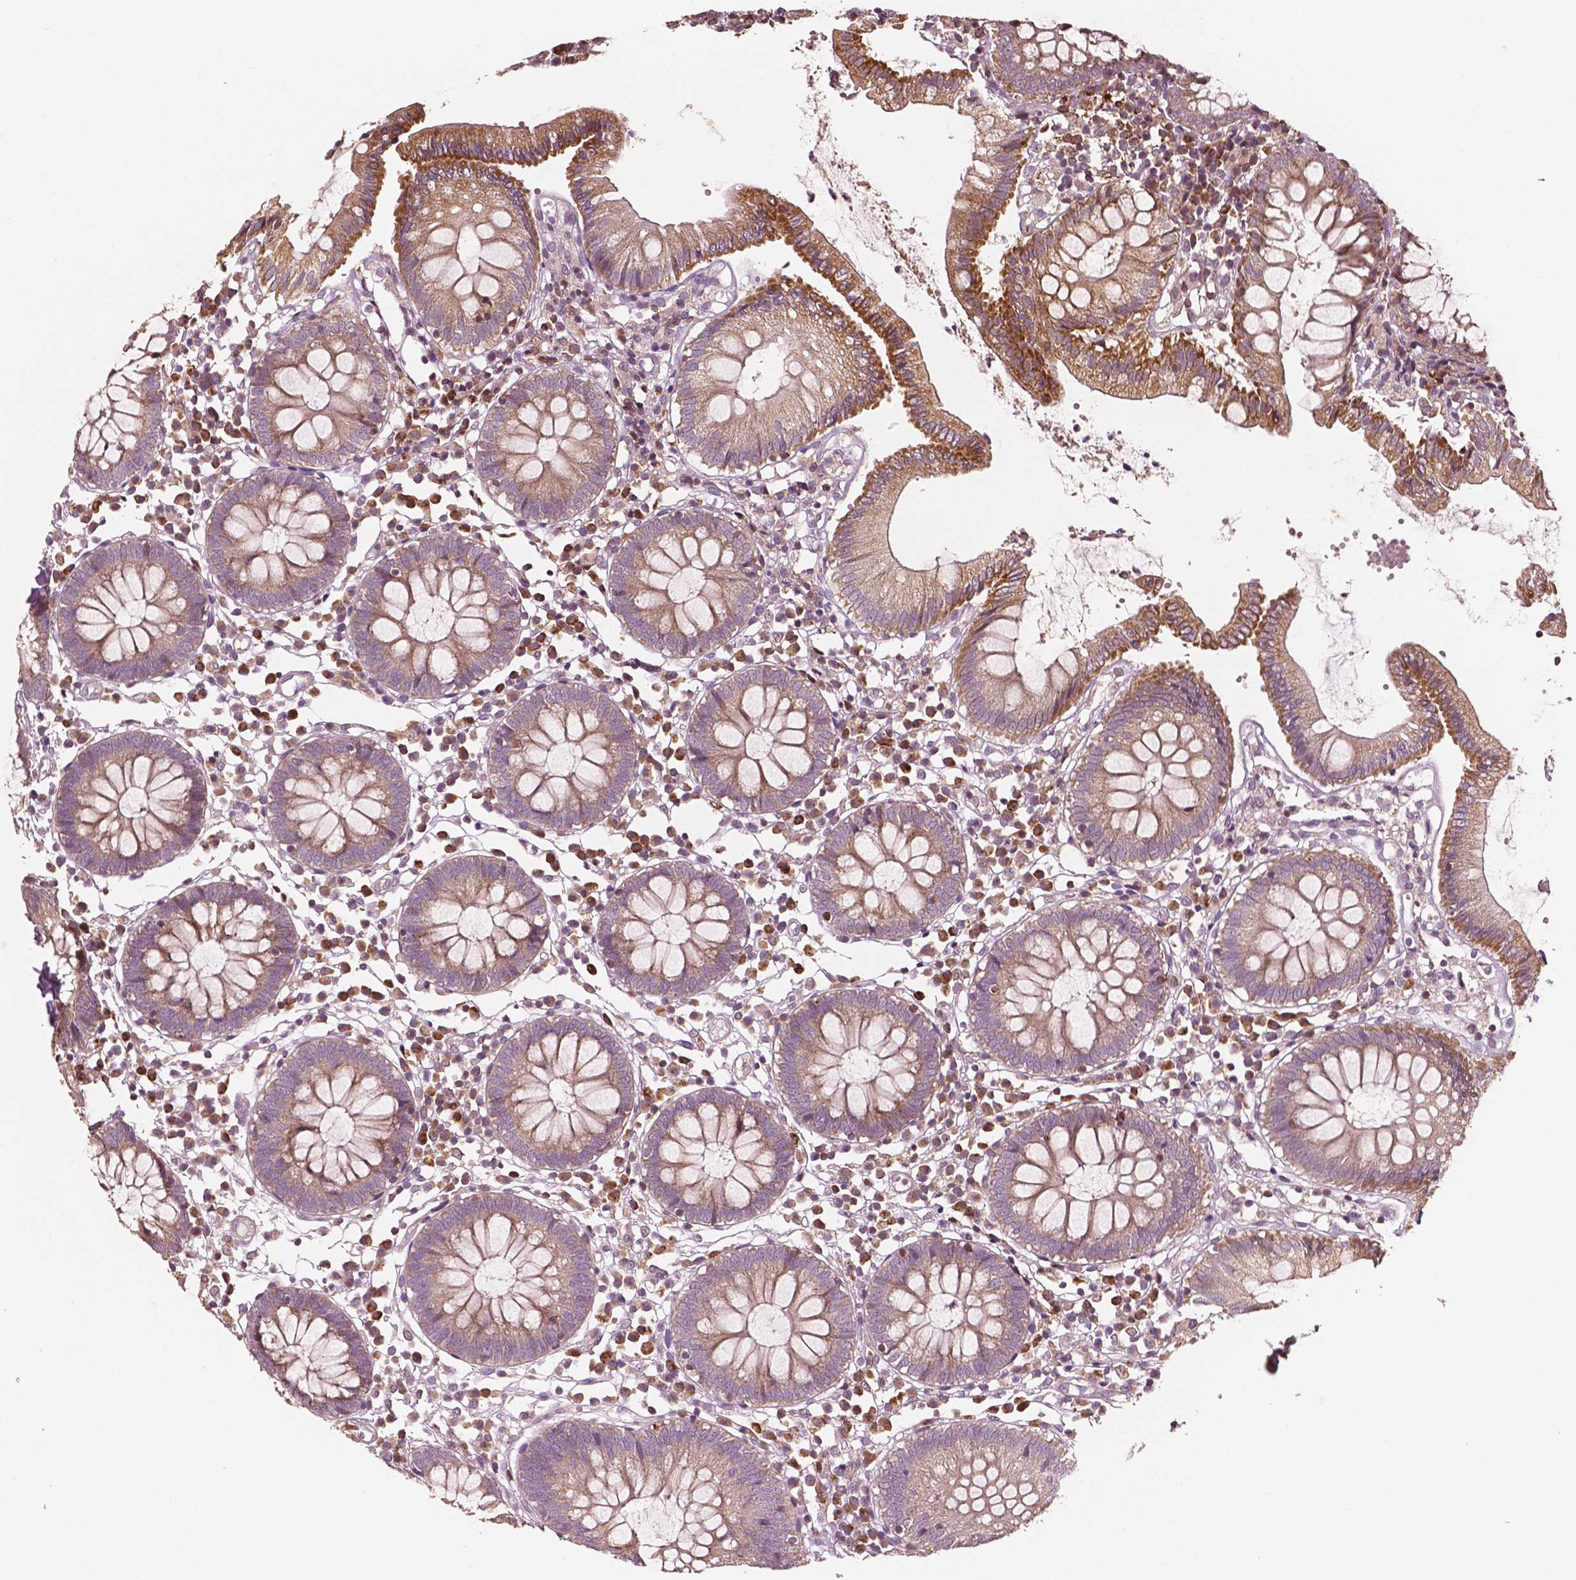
{"staining": {"intensity": "negative", "quantity": "none", "location": "none"}, "tissue": "colon", "cell_type": "Endothelial cells", "image_type": "normal", "snomed": [{"axis": "morphology", "description": "Normal tissue, NOS"}, {"axis": "morphology", "description": "Adenocarcinoma, NOS"}, {"axis": "topography", "description": "Colon"}], "caption": "Colon was stained to show a protein in brown. There is no significant expression in endothelial cells. (DAB (3,3'-diaminobenzidine) IHC, high magnification).", "gene": "MCL1", "patient": {"sex": "male", "age": 83}}